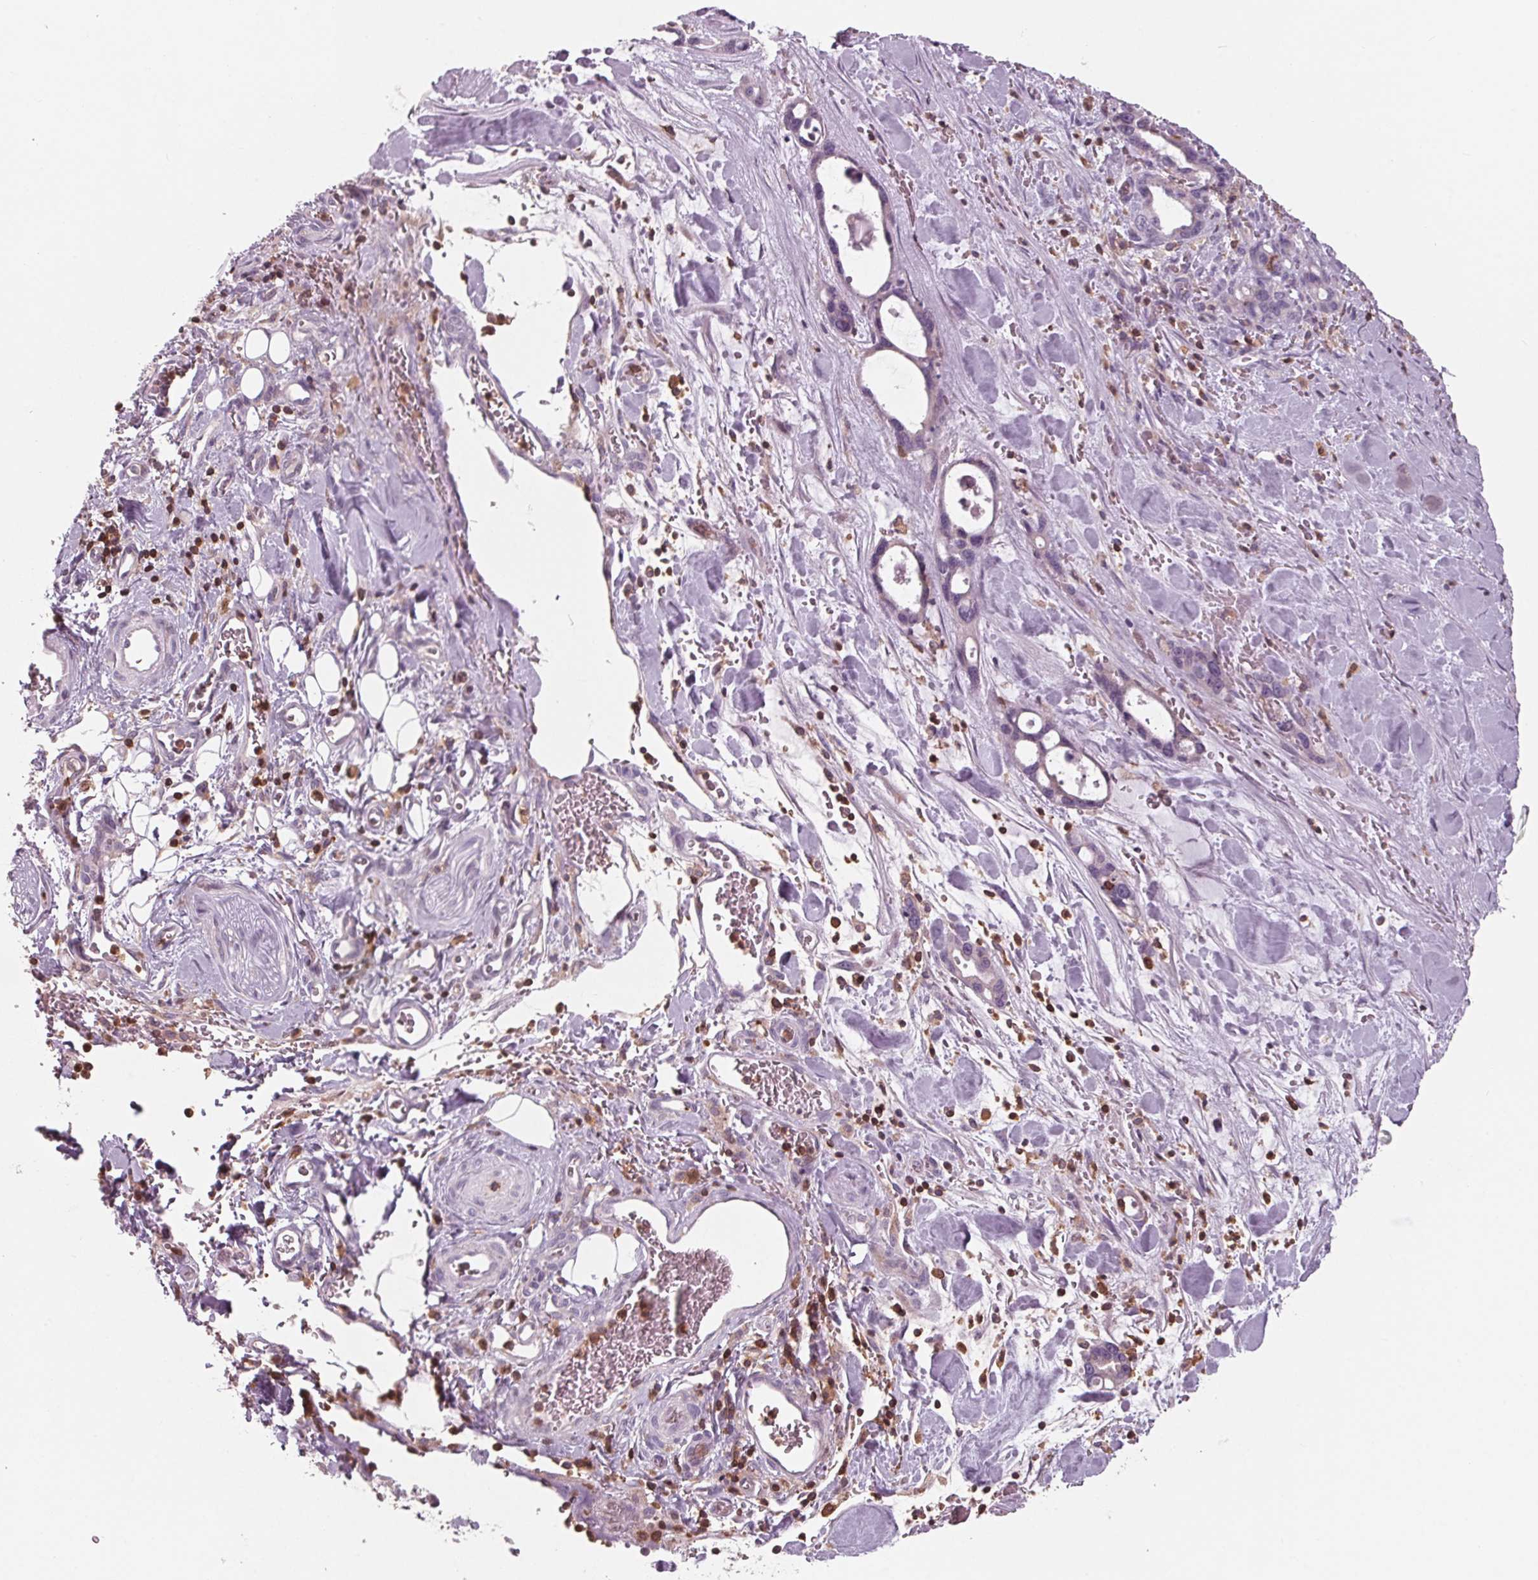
{"staining": {"intensity": "negative", "quantity": "none", "location": "none"}, "tissue": "stomach cancer", "cell_type": "Tumor cells", "image_type": "cancer", "snomed": [{"axis": "morphology", "description": "Normal tissue, NOS"}, {"axis": "morphology", "description": "Adenocarcinoma, NOS"}, {"axis": "topography", "description": "Esophagus"}, {"axis": "topography", "description": "Stomach, upper"}], "caption": "Immunohistochemistry micrograph of neoplastic tissue: stomach cancer (adenocarcinoma) stained with DAB (3,3'-diaminobenzidine) displays no significant protein expression in tumor cells. The staining is performed using DAB (3,3'-diaminobenzidine) brown chromogen with nuclei counter-stained in using hematoxylin.", "gene": "ARHGAP25", "patient": {"sex": "male", "age": 74}}